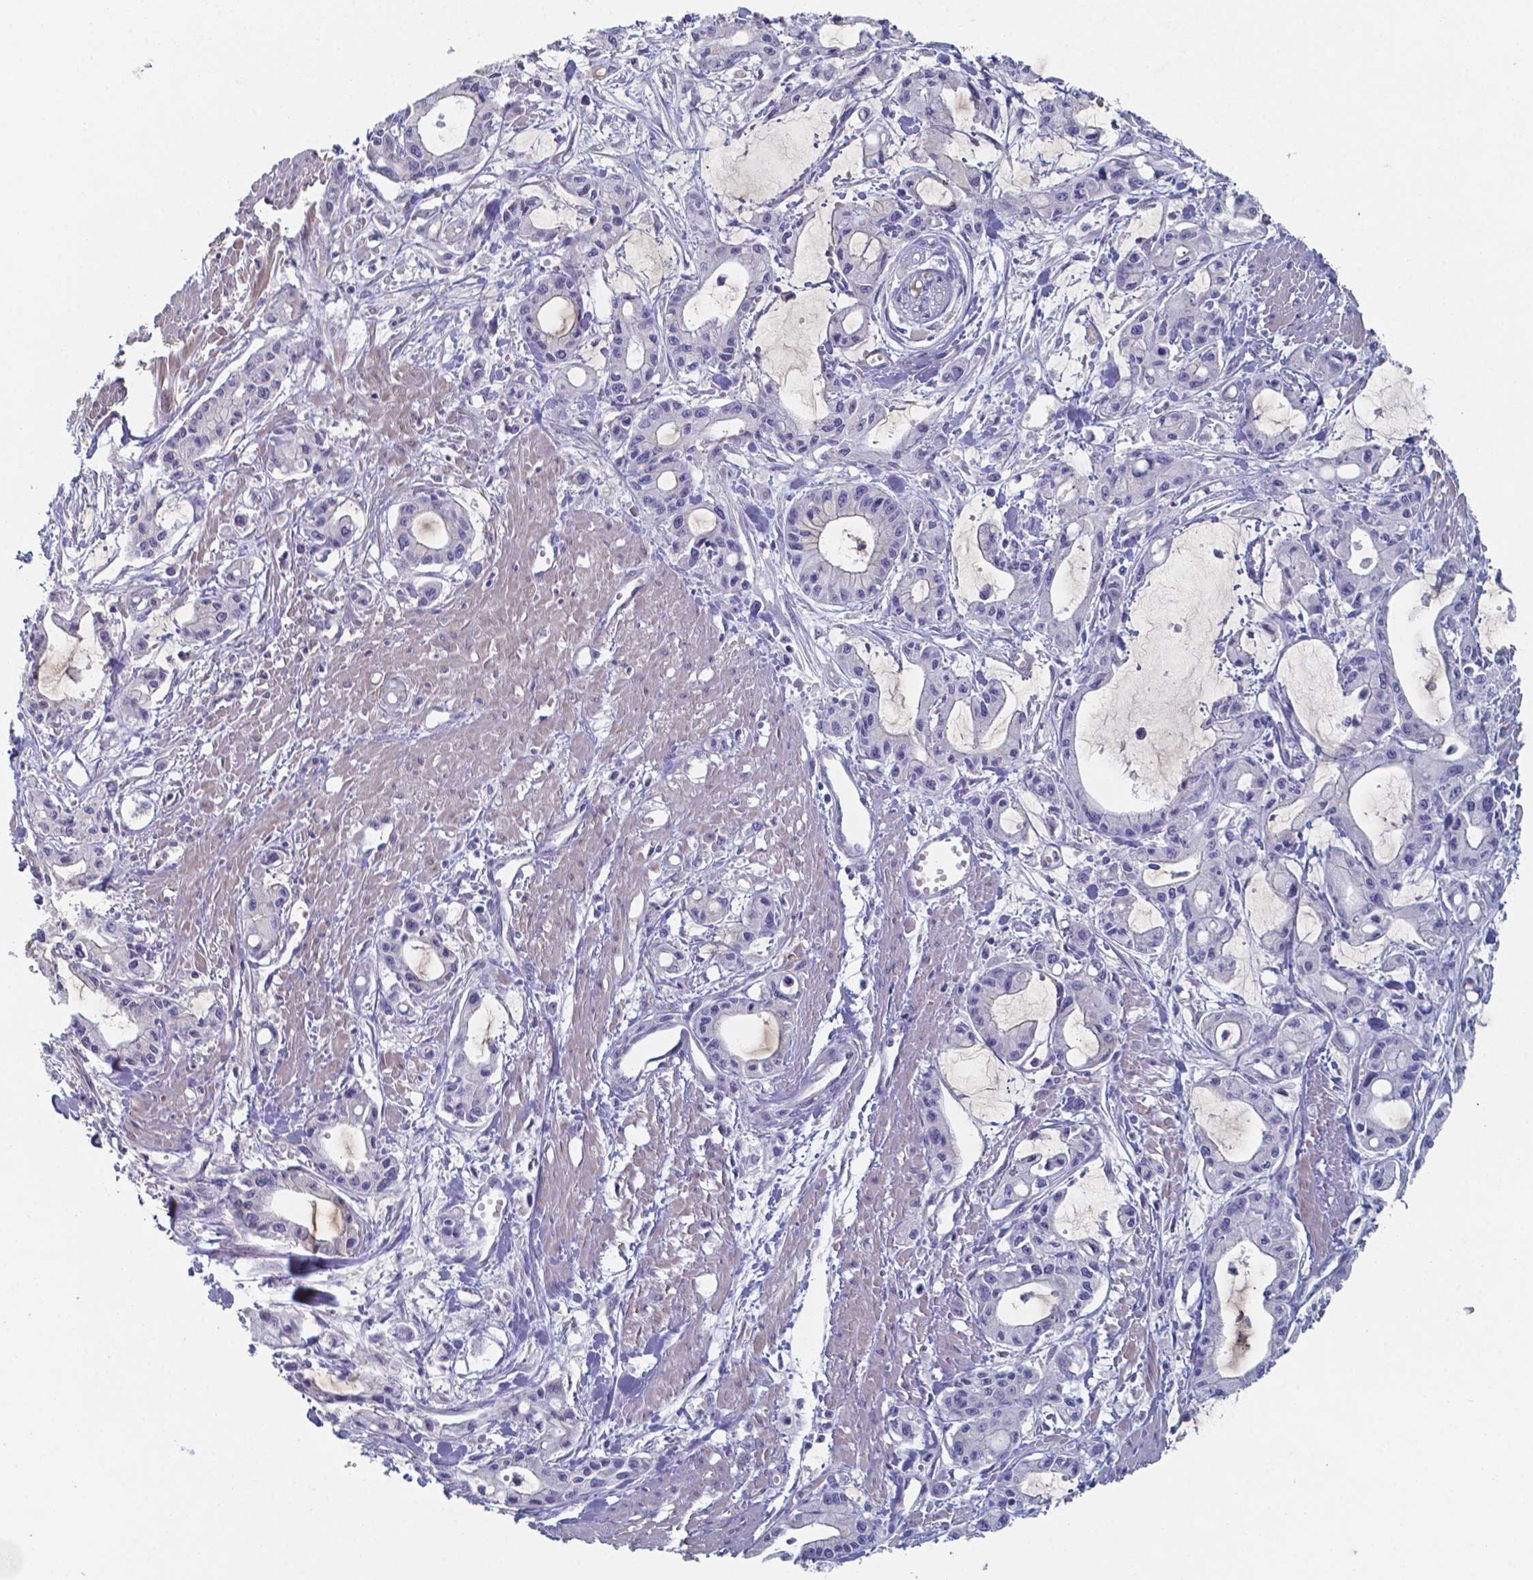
{"staining": {"intensity": "negative", "quantity": "none", "location": "none"}, "tissue": "pancreatic cancer", "cell_type": "Tumor cells", "image_type": "cancer", "snomed": [{"axis": "morphology", "description": "Adenocarcinoma, NOS"}, {"axis": "topography", "description": "Pancreas"}], "caption": "High power microscopy photomicrograph of an immunohistochemistry micrograph of pancreatic cancer, revealing no significant expression in tumor cells. Nuclei are stained in blue.", "gene": "BTBD17", "patient": {"sex": "male", "age": 48}}